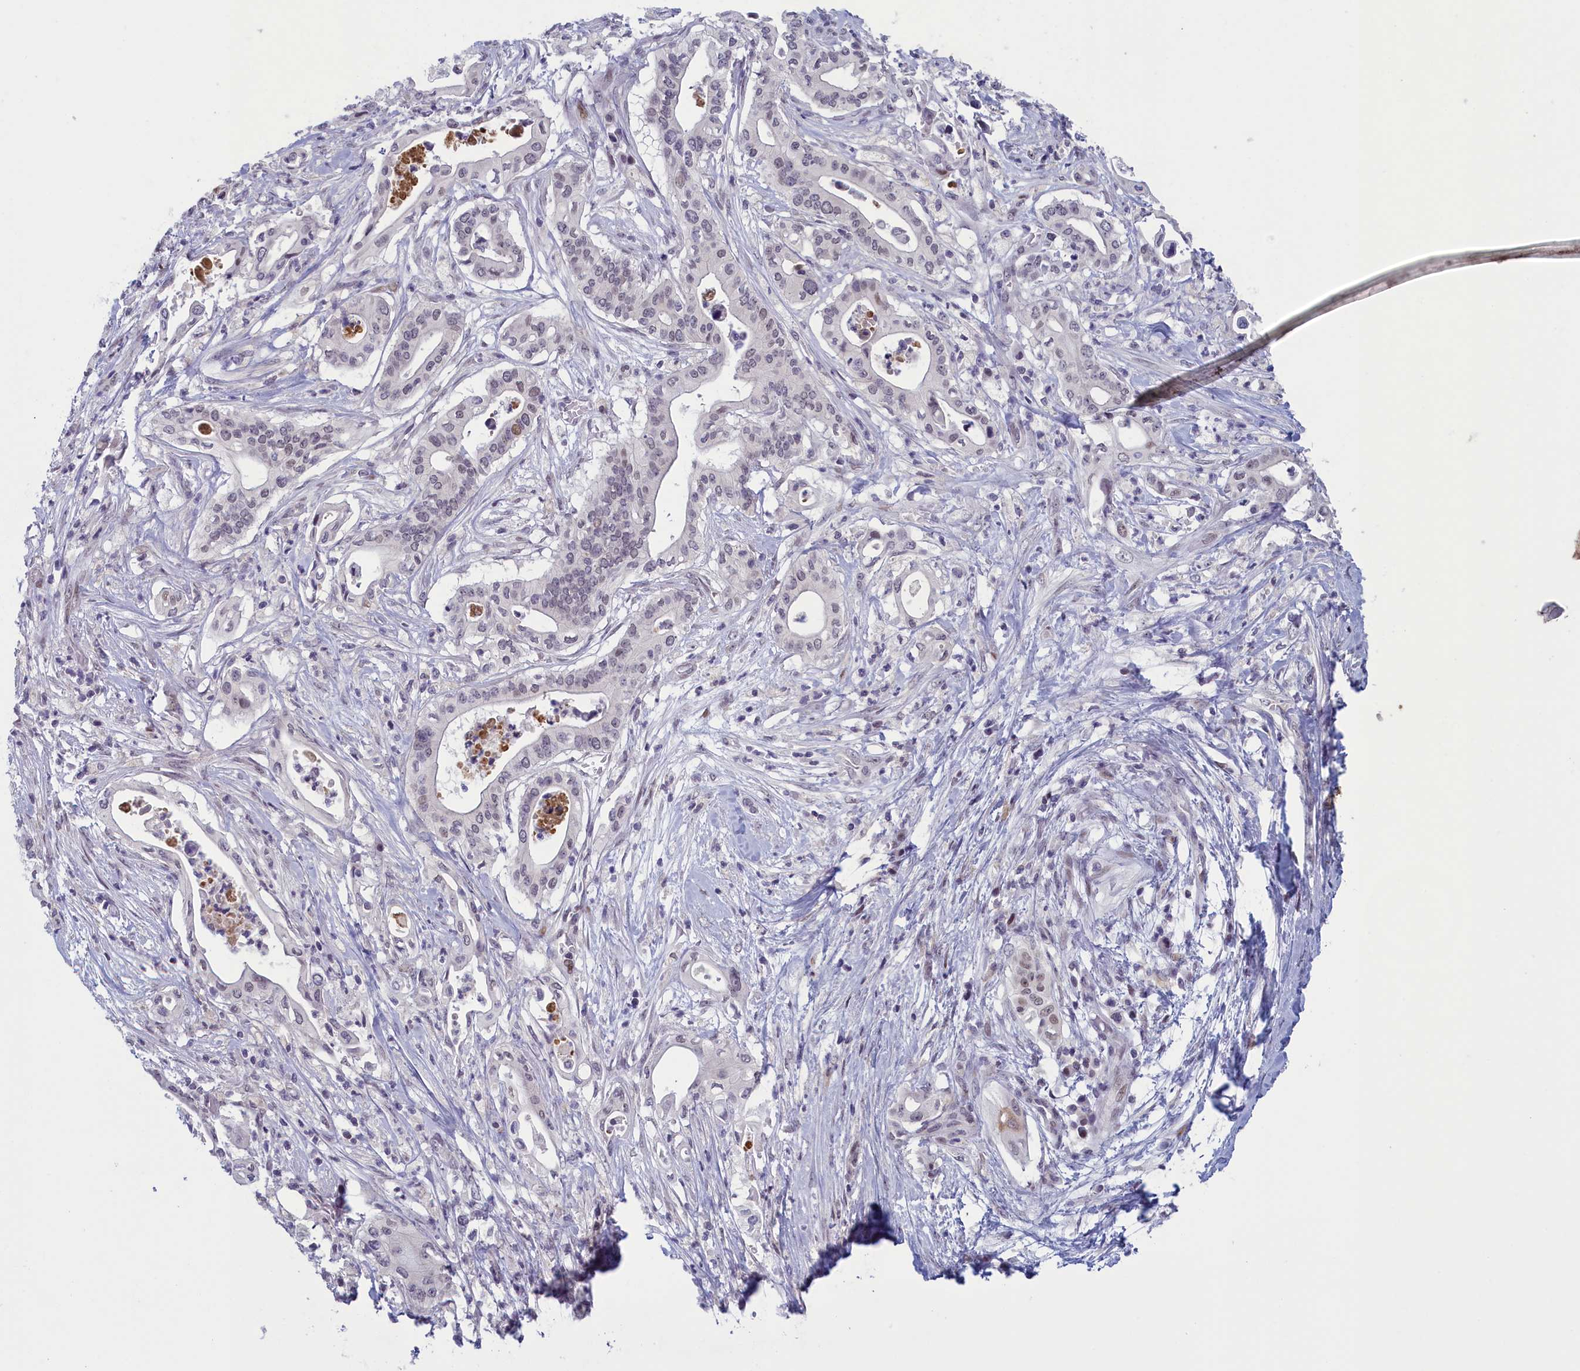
{"staining": {"intensity": "negative", "quantity": "none", "location": "none"}, "tissue": "pancreatic cancer", "cell_type": "Tumor cells", "image_type": "cancer", "snomed": [{"axis": "morphology", "description": "Adenocarcinoma, NOS"}, {"axis": "topography", "description": "Pancreas"}], "caption": "Tumor cells are negative for protein expression in human adenocarcinoma (pancreatic).", "gene": "ATF7IP2", "patient": {"sex": "female", "age": 77}}